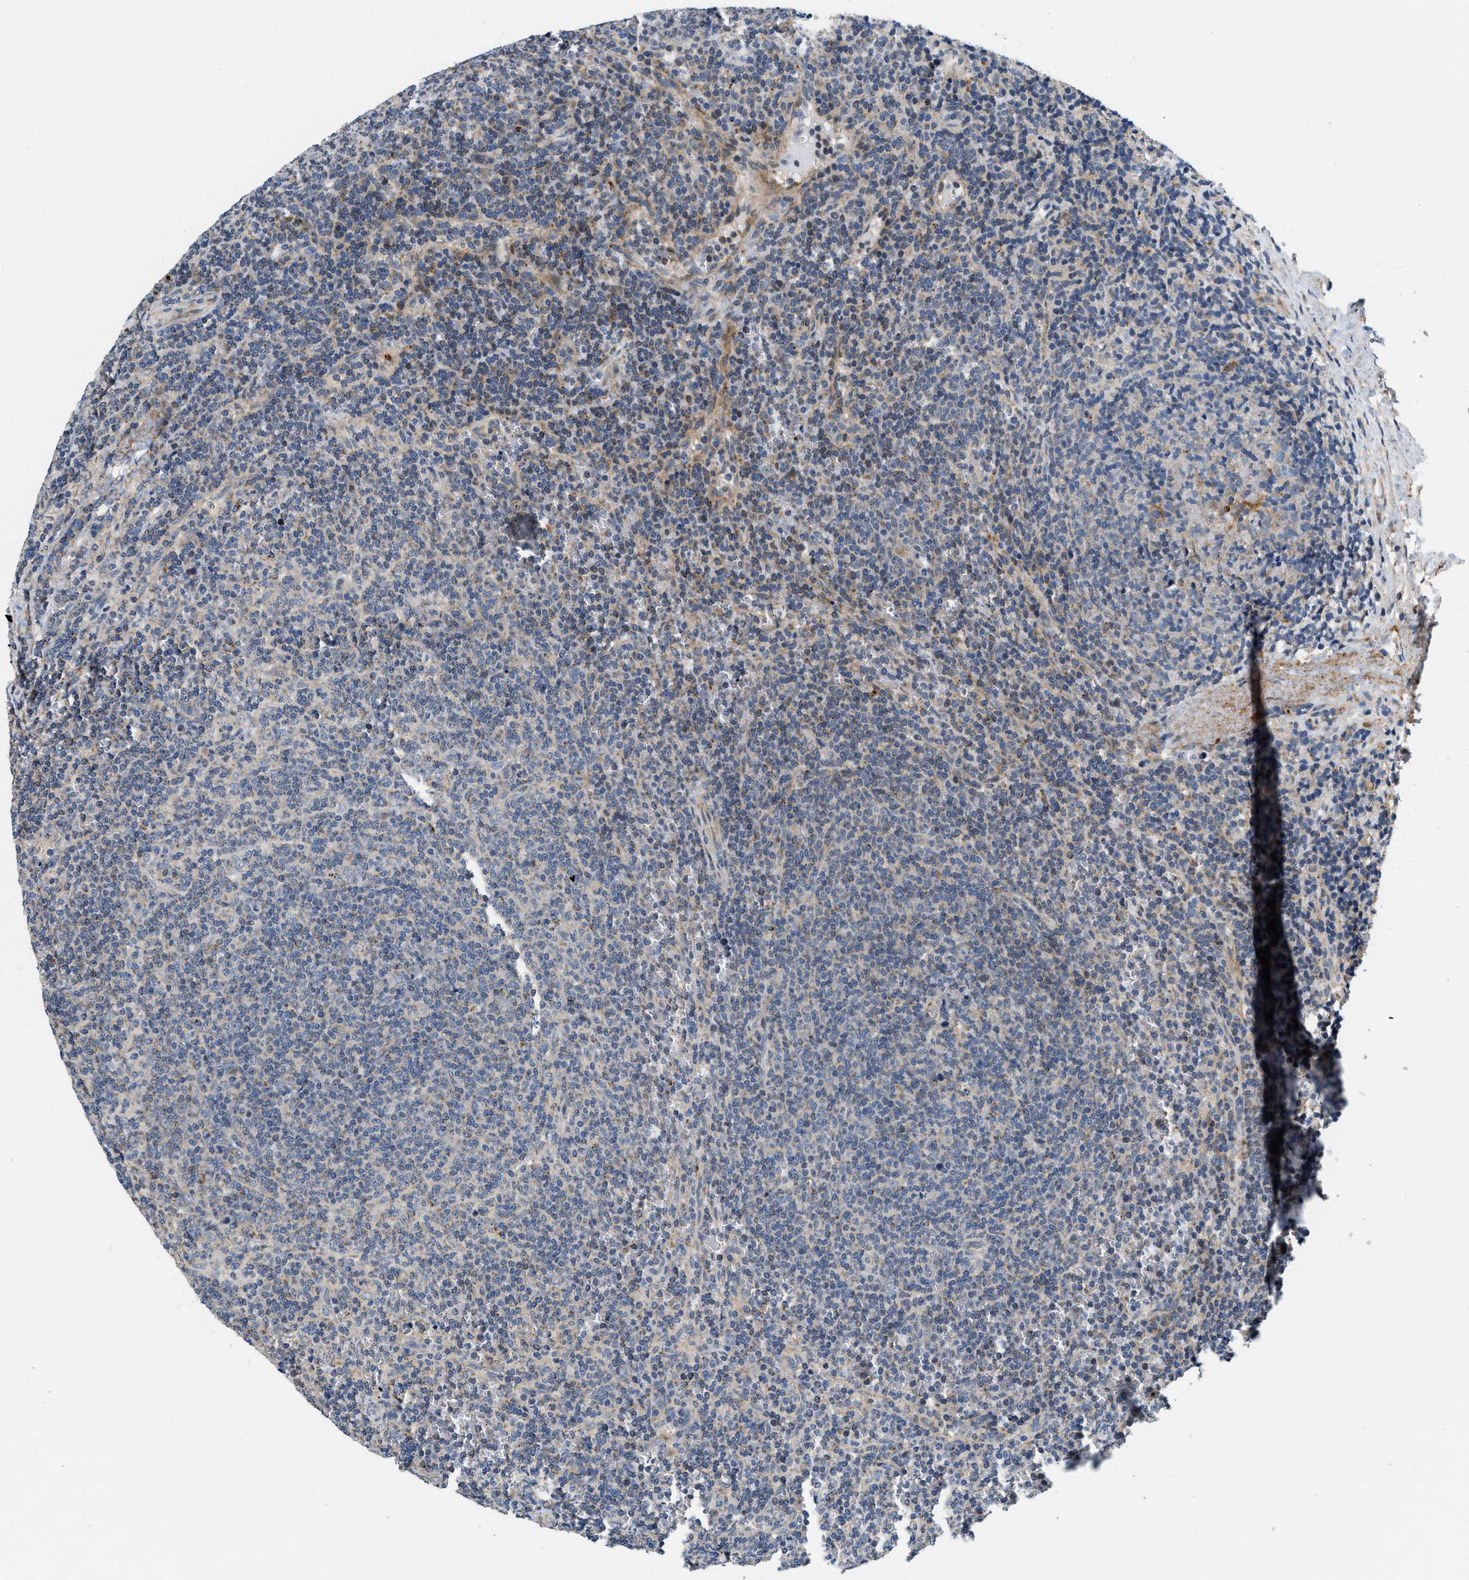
{"staining": {"intensity": "weak", "quantity": "<25%", "location": "cytoplasmic/membranous"}, "tissue": "lymphoma", "cell_type": "Tumor cells", "image_type": "cancer", "snomed": [{"axis": "morphology", "description": "Malignant lymphoma, non-Hodgkin's type, Low grade"}, {"axis": "topography", "description": "Spleen"}], "caption": "An immunohistochemistry (IHC) image of lymphoma is shown. There is no staining in tumor cells of lymphoma.", "gene": "ZNF599", "patient": {"sex": "female", "age": 50}}